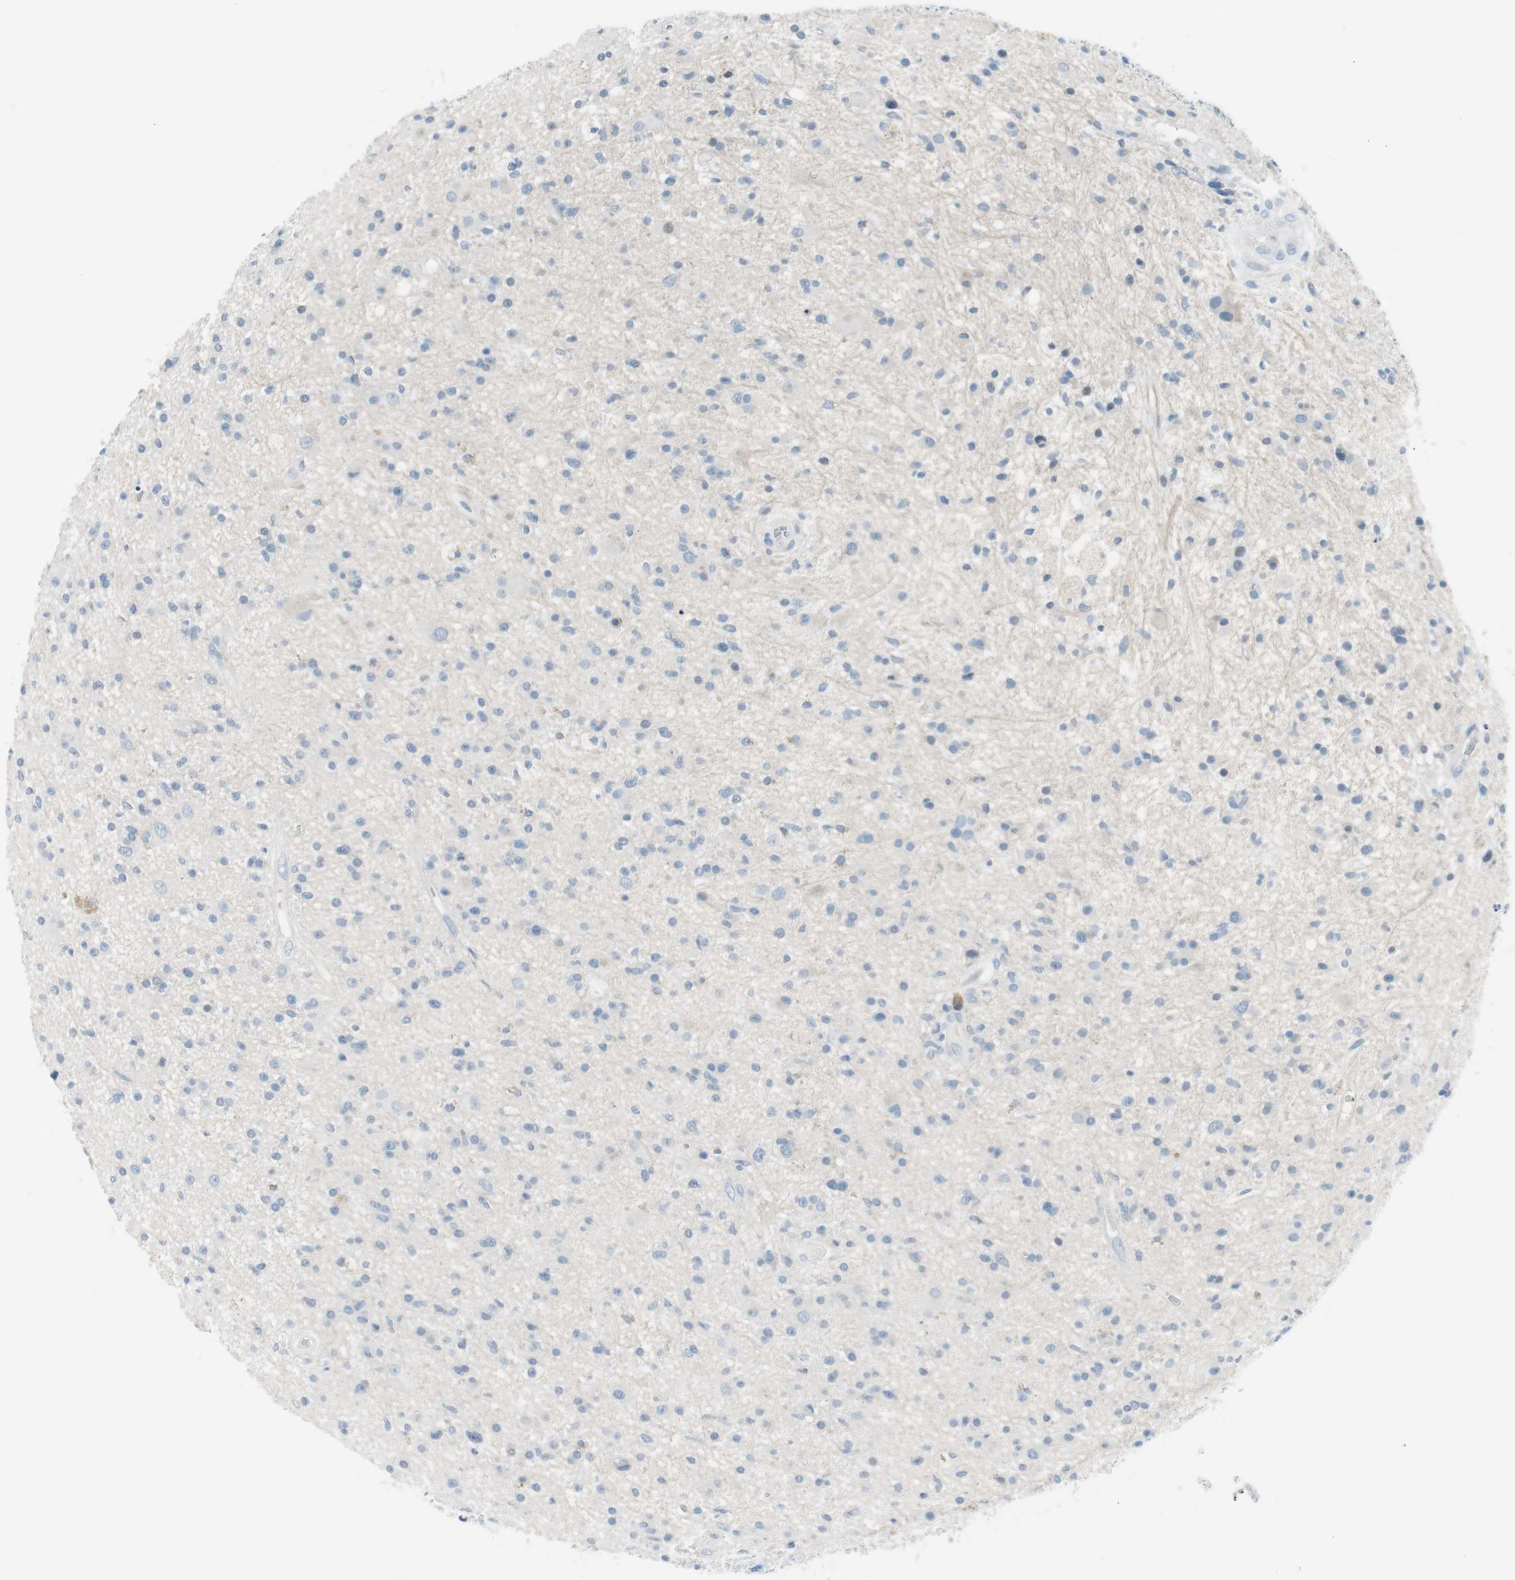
{"staining": {"intensity": "negative", "quantity": "none", "location": "none"}, "tissue": "glioma", "cell_type": "Tumor cells", "image_type": "cancer", "snomed": [{"axis": "morphology", "description": "Glioma, malignant, High grade"}, {"axis": "topography", "description": "Brain"}], "caption": "High power microscopy image of an immunohistochemistry photomicrograph of glioma, revealing no significant staining in tumor cells.", "gene": "AGR2", "patient": {"sex": "male", "age": 33}}